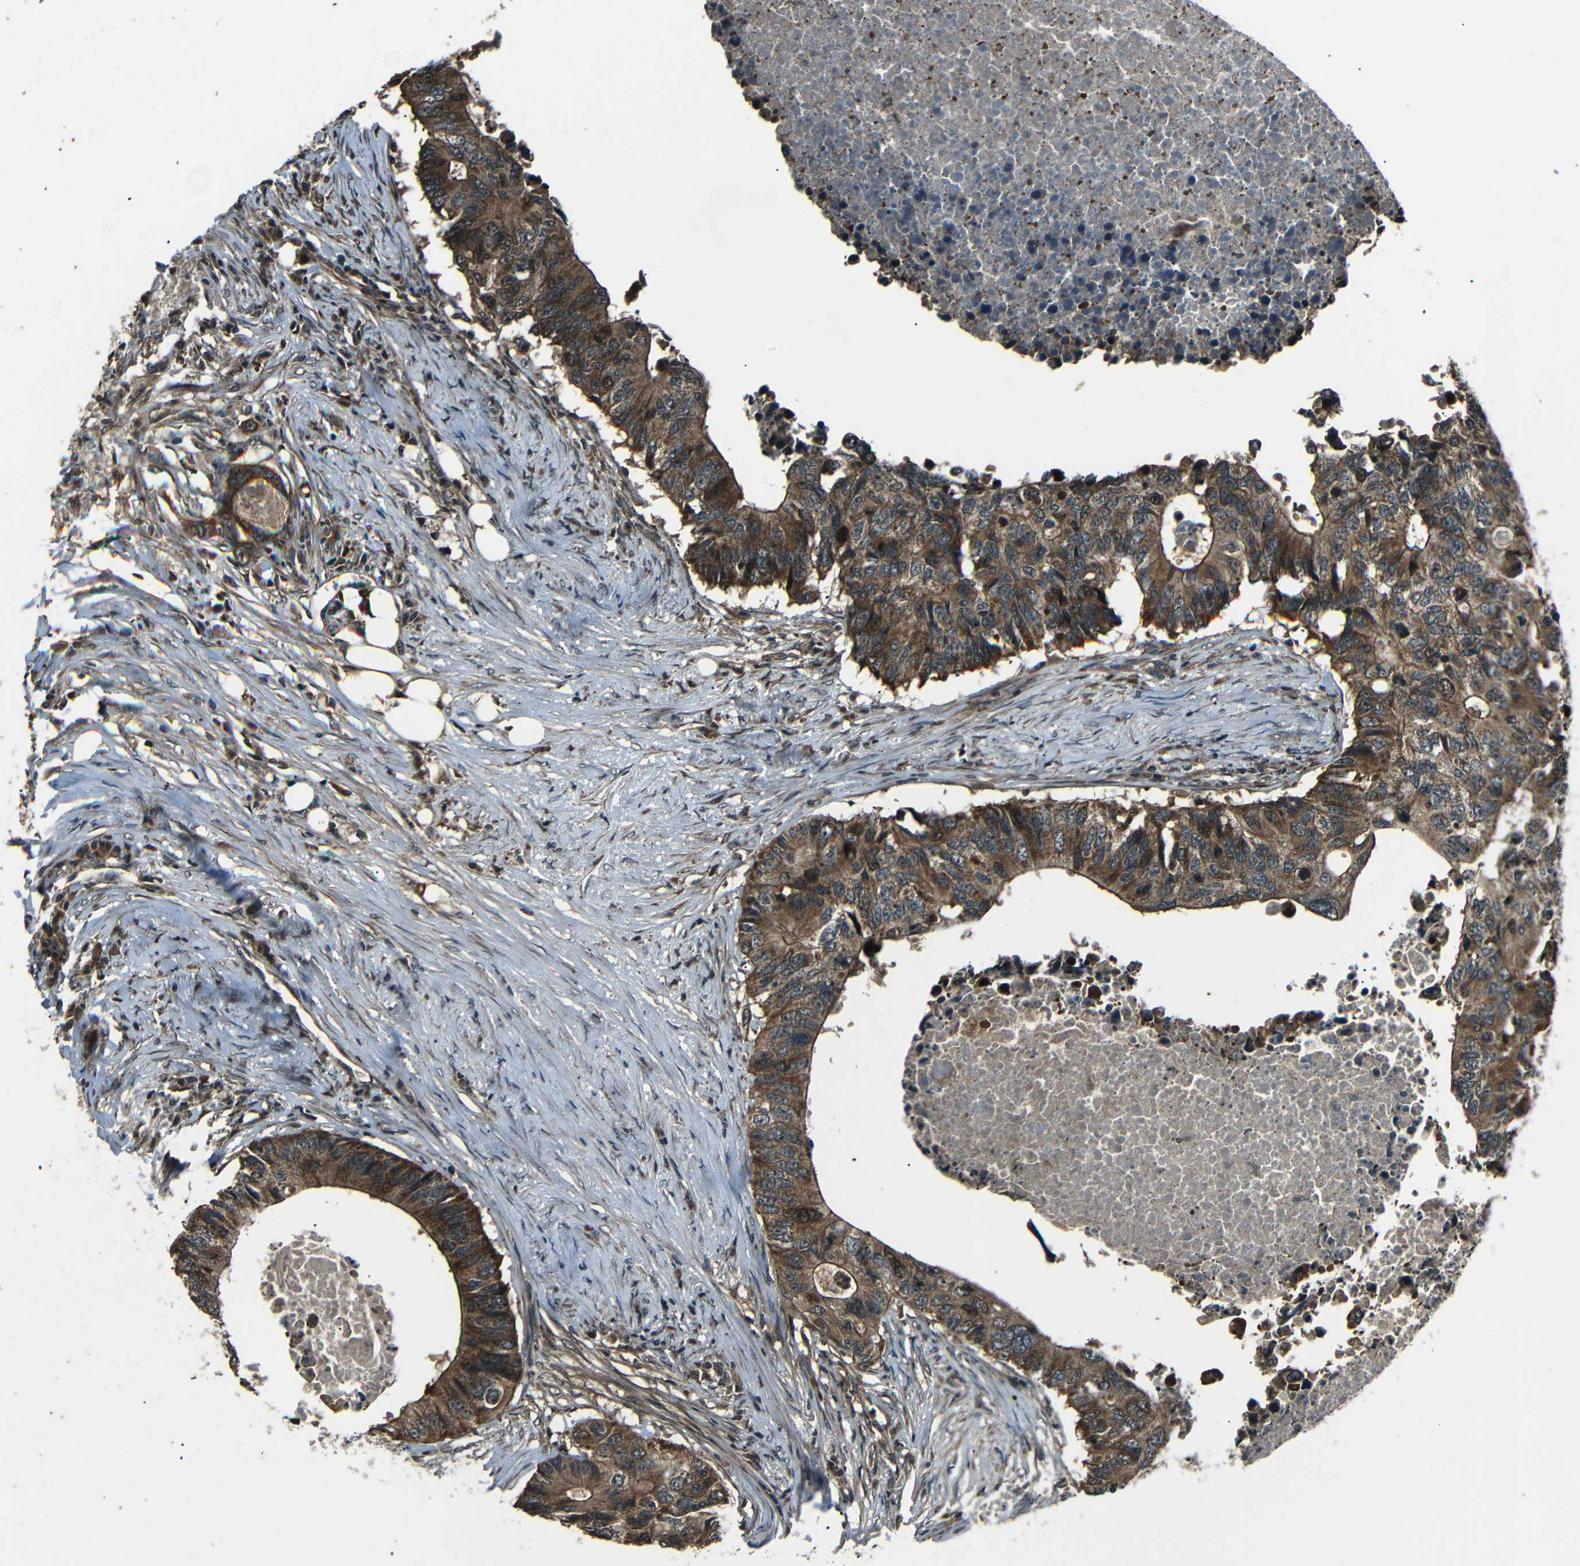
{"staining": {"intensity": "strong", "quantity": ">75%", "location": "cytoplasmic/membranous"}, "tissue": "colorectal cancer", "cell_type": "Tumor cells", "image_type": "cancer", "snomed": [{"axis": "morphology", "description": "Adenocarcinoma, NOS"}, {"axis": "topography", "description": "Colon"}], "caption": "Immunohistochemical staining of human colorectal cancer (adenocarcinoma) exhibits high levels of strong cytoplasmic/membranous protein staining in about >75% of tumor cells. The protein is shown in brown color, while the nuclei are stained blue.", "gene": "PLK2", "patient": {"sex": "male", "age": 71}}